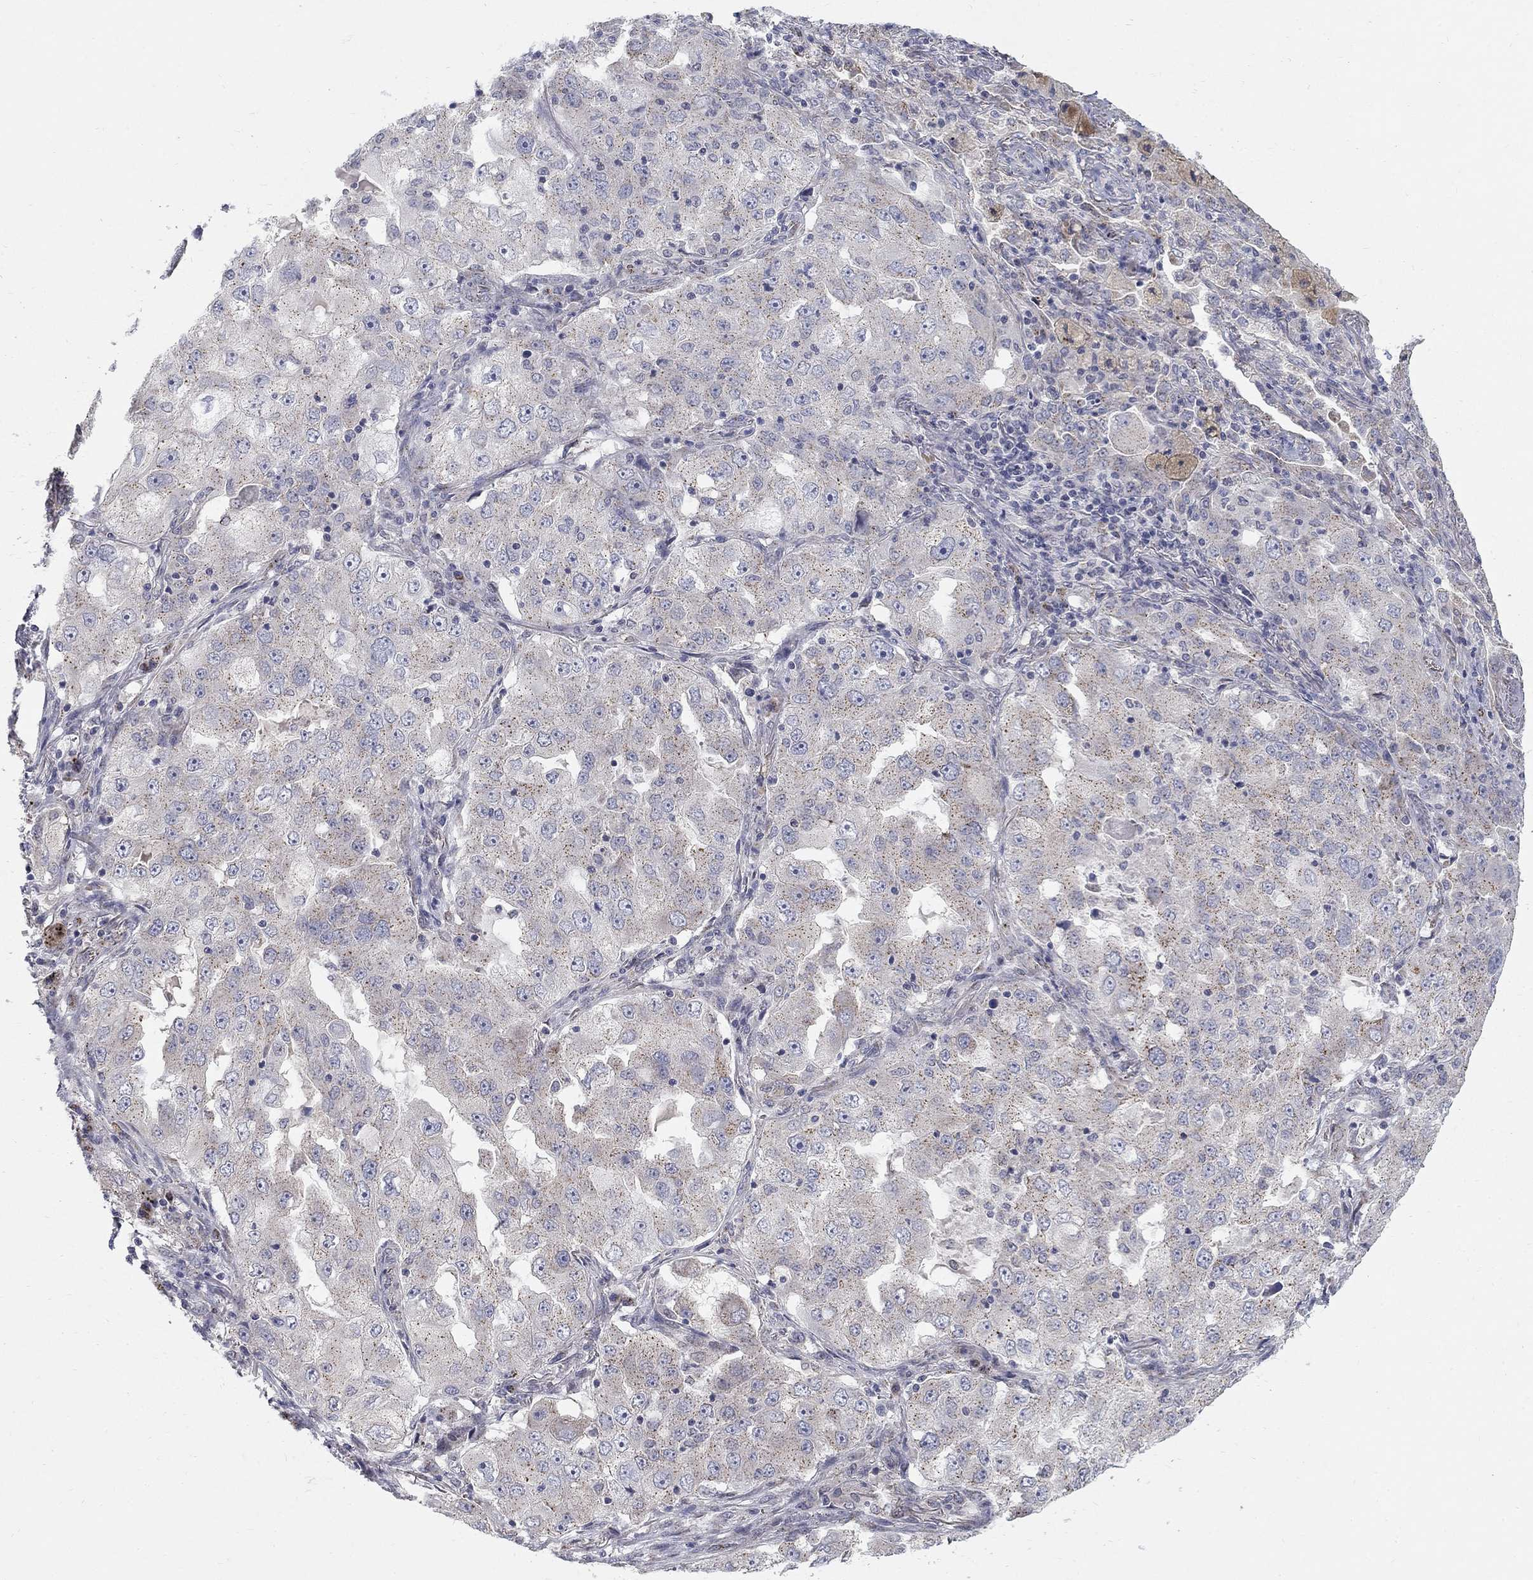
{"staining": {"intensity": "weak", "quantity": "<25%", "location": "cytoplasmic/membranous"}, "tissue": "lung cancer", "cell_type": "Tumor cells", "image_type": "cancer", "snomed": [{"axis": "morphology", "description": "Adenocarcinoma, NOS"}, {"axis": "topography", "description": "Lung"}], "caption": "Immunohistochemistry of human lung cancer exhibits no positivity in tumor cells.", "gene": "PANK3", "patient": {"sex": "female", "age": 61}}